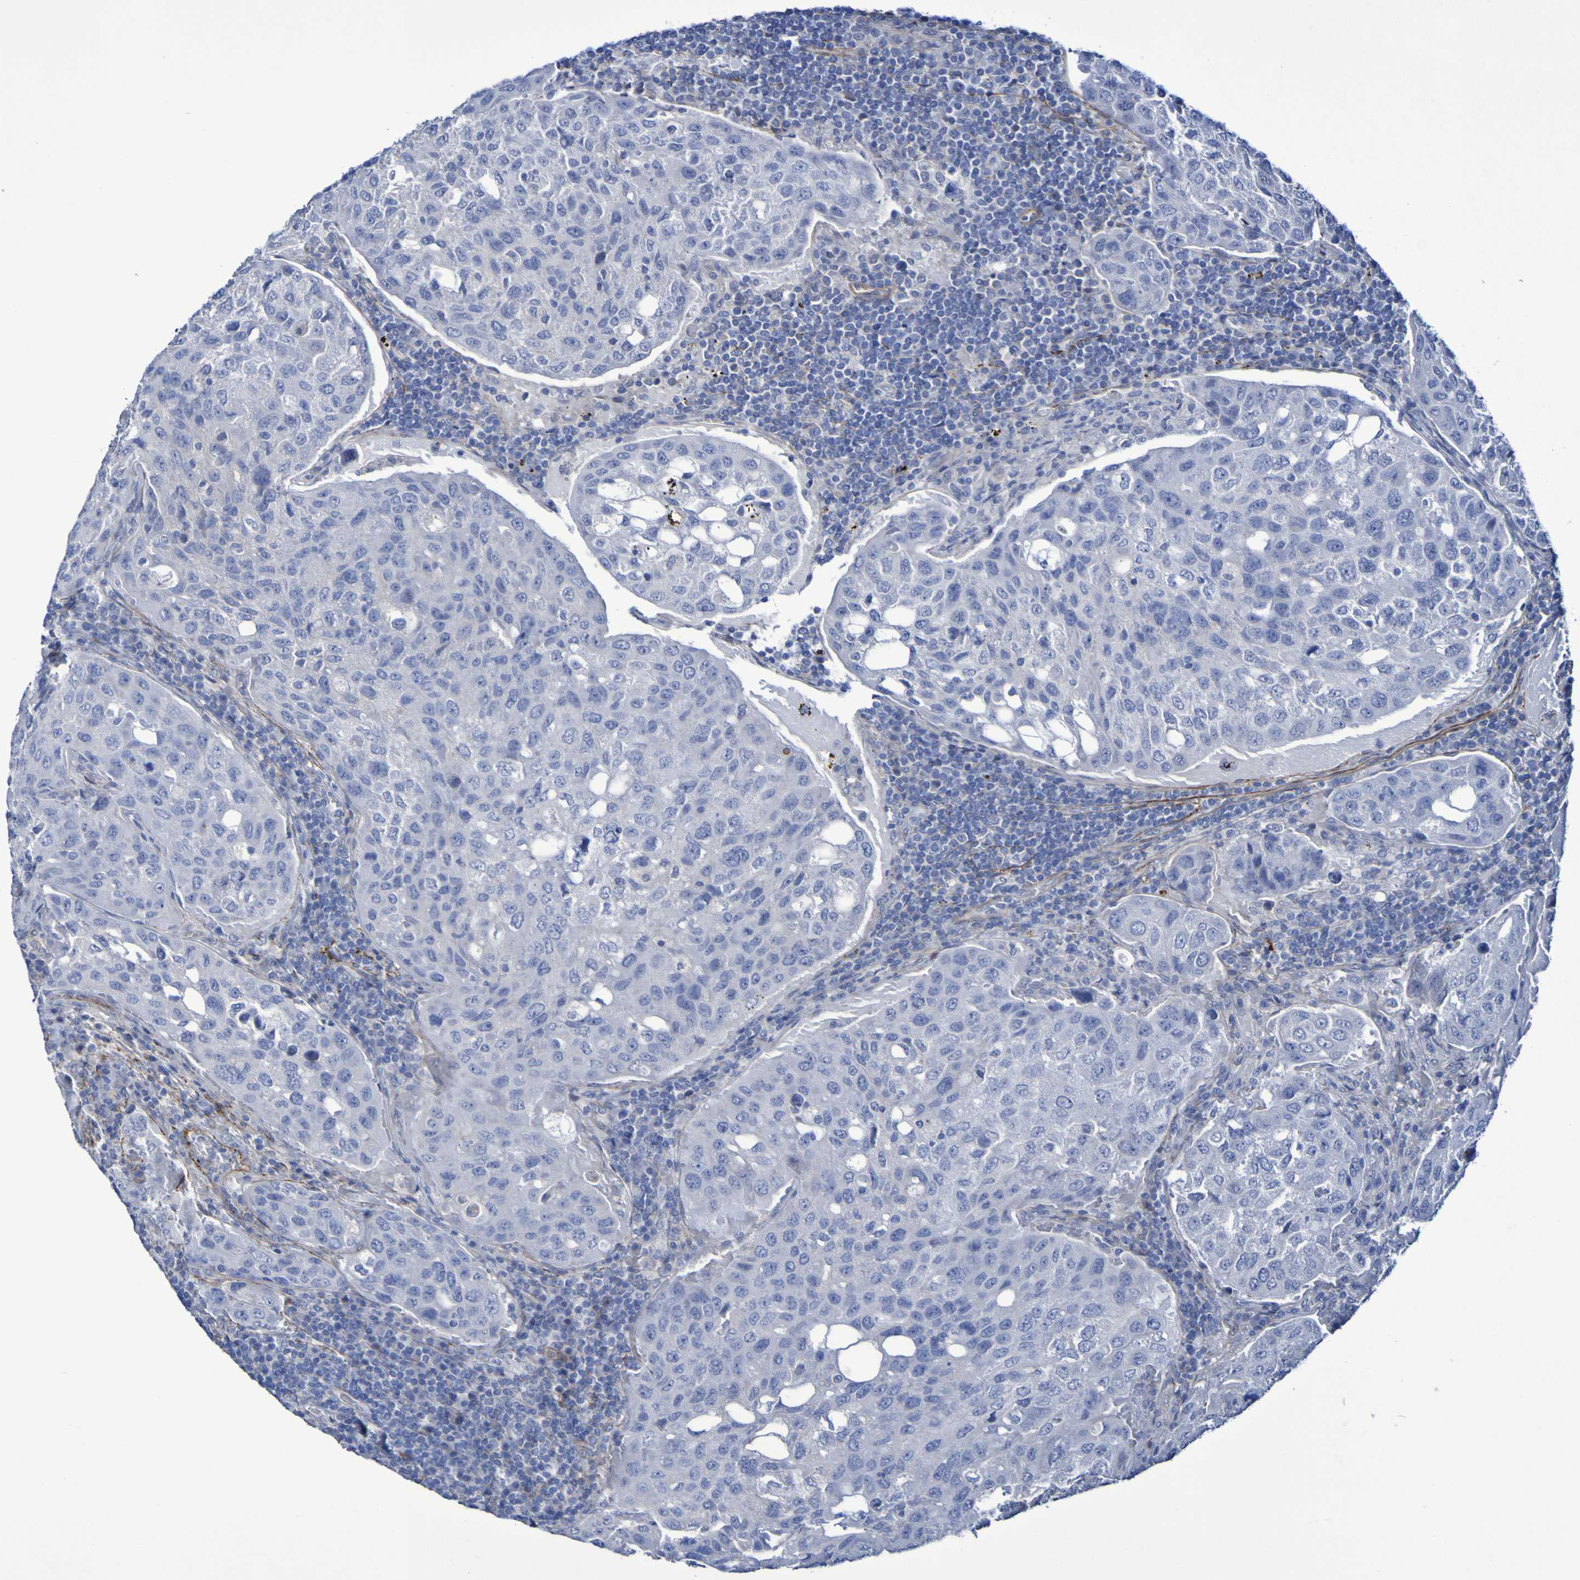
{"staining": {"intensity": "negative", "quantity": "none", "location": "none"}, "tissue": "urothelial cancer", "cell_type": "Tumor cells", "image_type": "cancer", "snomed": [{"axis": "morphology", "description": "Urothelial carcinoma, High grade"}, {"axis": "topography", "description": "Lymph node"}, {"axis": "topography", "description": "Urinary bladder"}], "caption": "This micrograph is of urothelial cancer stained with immunohistochemistry (IHC) to label a protein in brown with the nuclei are counter-stained blue. There is no positivity in tumor cells.", "gene": "LPP", "patient": {"sex": "male", "age": 51}}